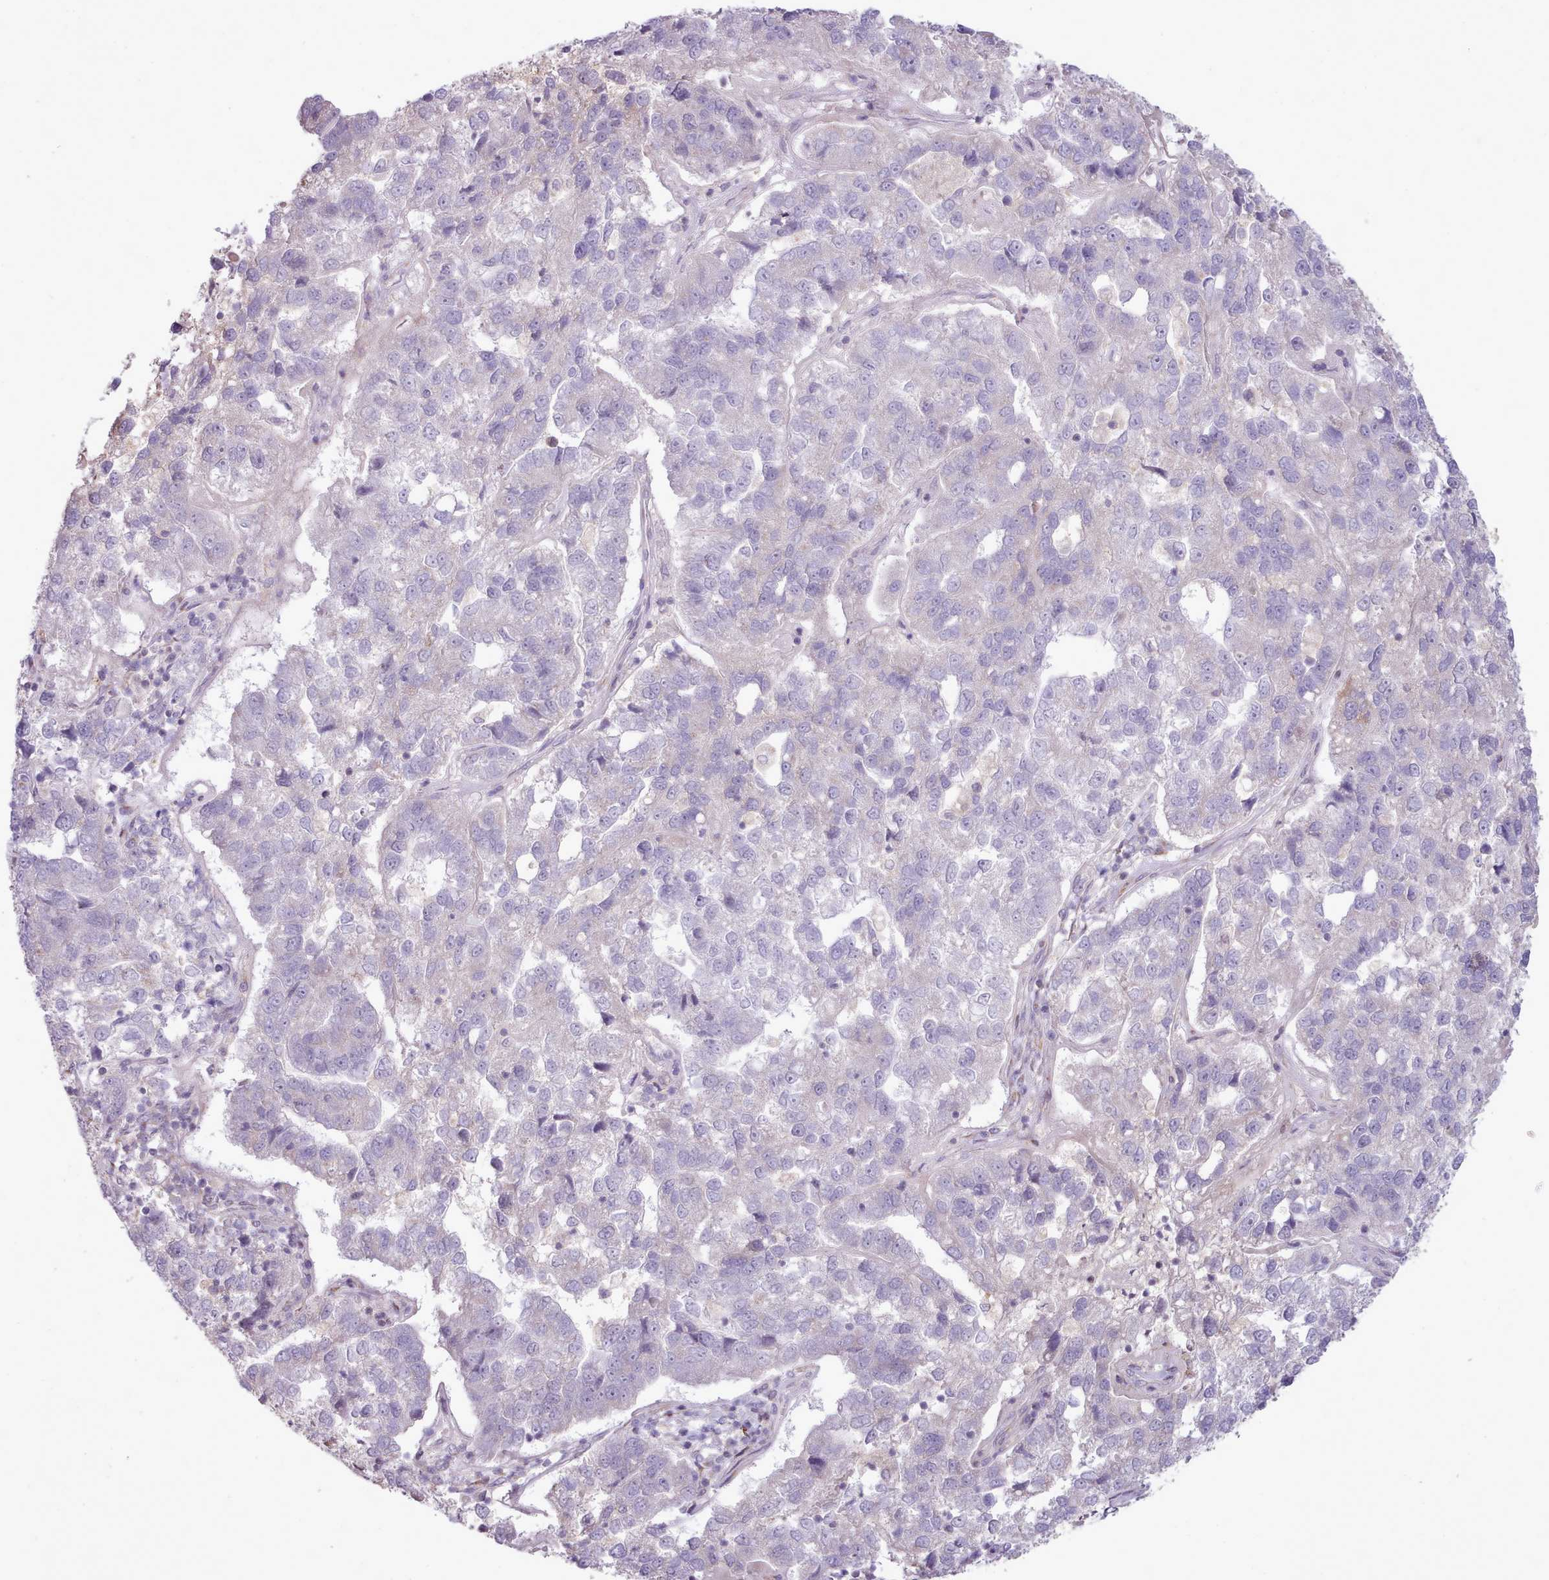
{"staining": {"intensity": "negative", "quantity": "none", "location": "none"}, "tissue": "pancreatic cancer", "cell_type": "Tumor cells", "image_type": "cancer", "snomed": [{"axis": "morphology", "description": "Adenocarcinoma, NOS"}, {"axis": "topography", "description": "Pancreas"}], "caption": "DAB (3,3'-diaminobenzidine) immunohistochemical staining of human pancreatic cancer (adenocarcinoma) displays no significant positivity in tumor cells.", "gene": "PPP3R2", "patient": {"sex": "female", "age": 61}}